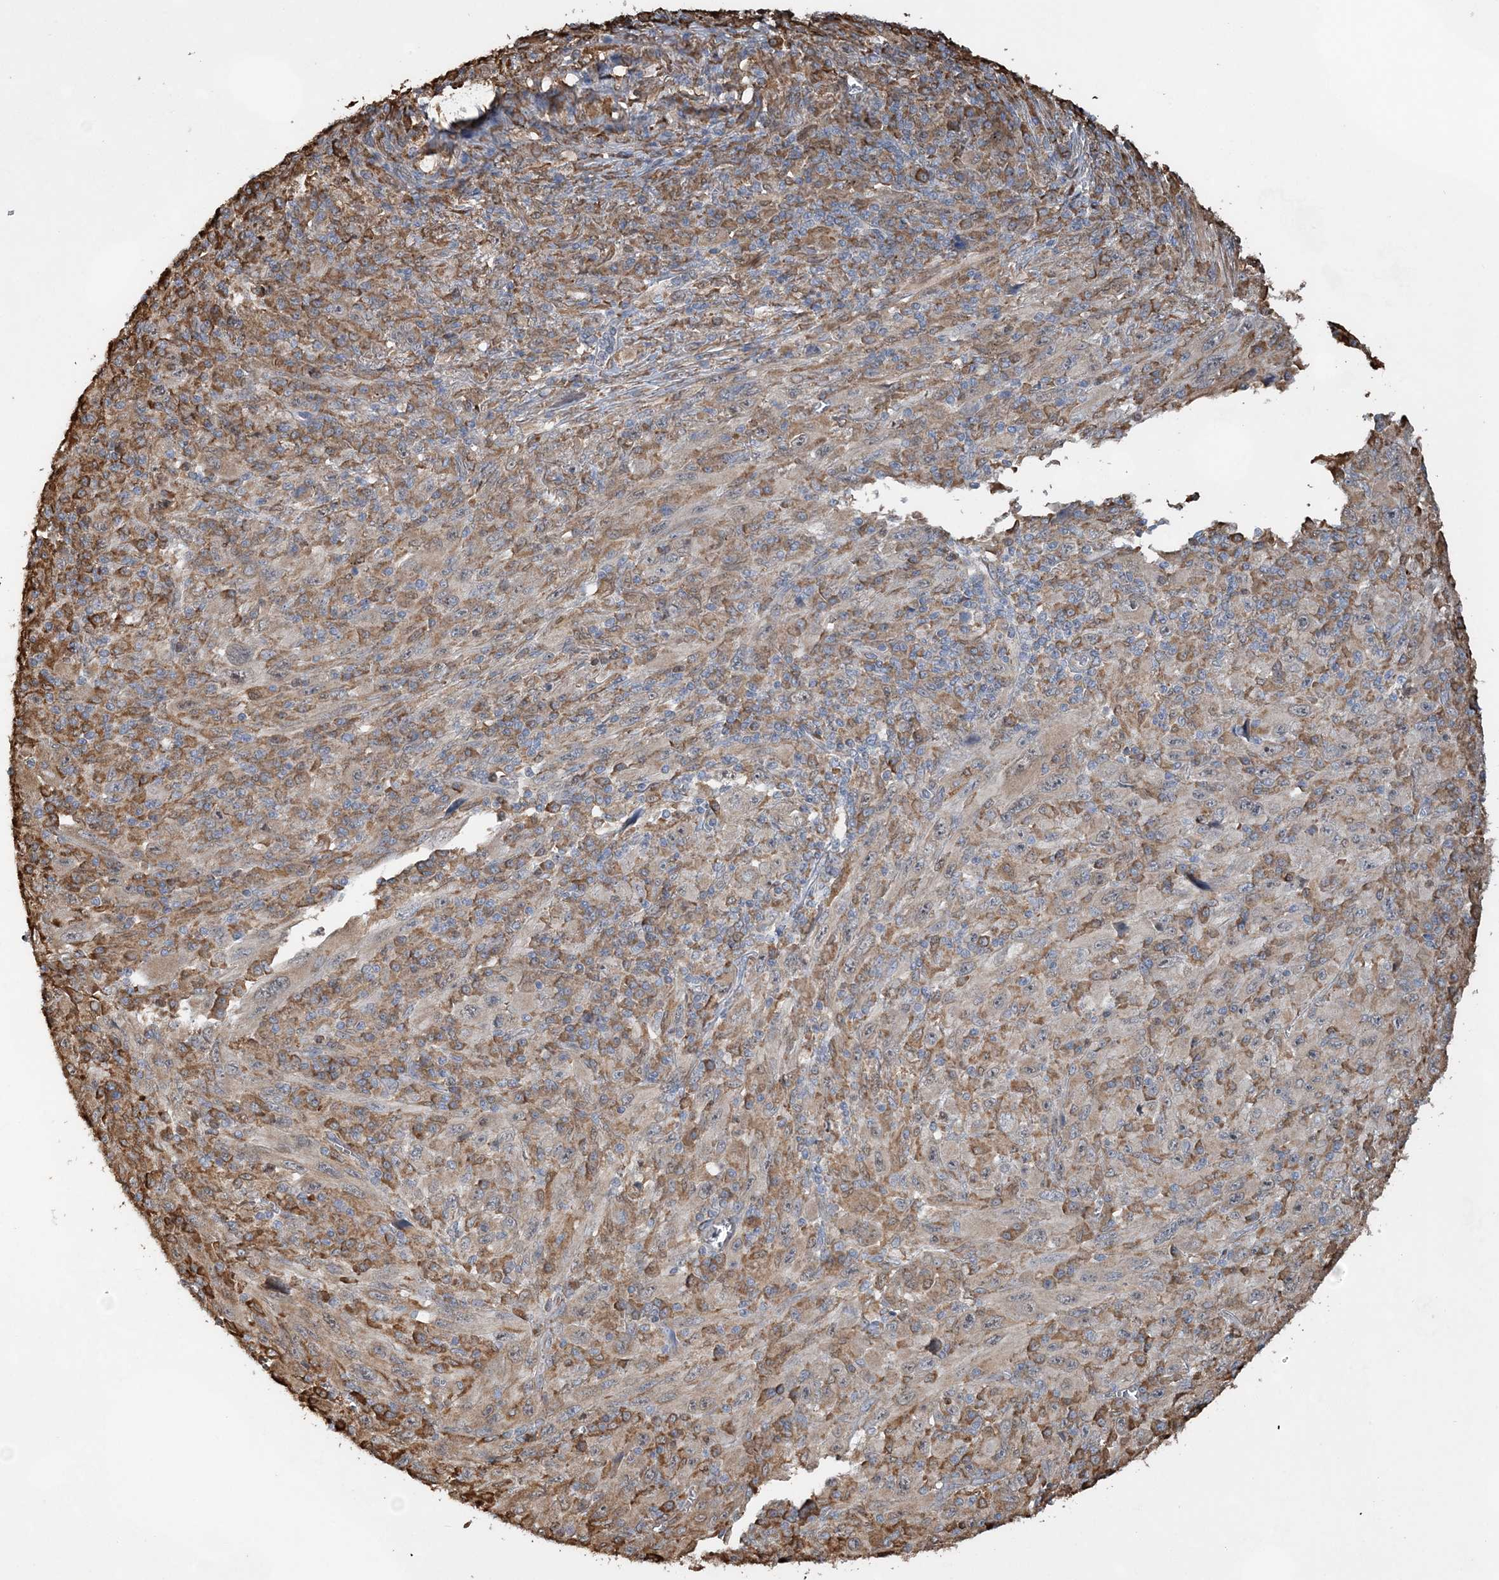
{"staining": {"intensity": "weak", "quantity": "<25%", "location": "cytoplasmic/membranous"}, "tissue": "melanoma", "cell_type": "Tumor cells", "image_type": "cancer", "snomed": [{"axis": "morphology", "description": "Malignant melanoma, Metastatic site"}, {"axis": "topography", "description": "Skin"}], "caption": "An immunohistochemistry photomicrograph of melanoma is shown. There is no staining in tumor cells of melanoma. (IHC, brightfield microscopy, high magnification).", "gene": "WDR12", "patient": {"sex": "female", "age": 56}}